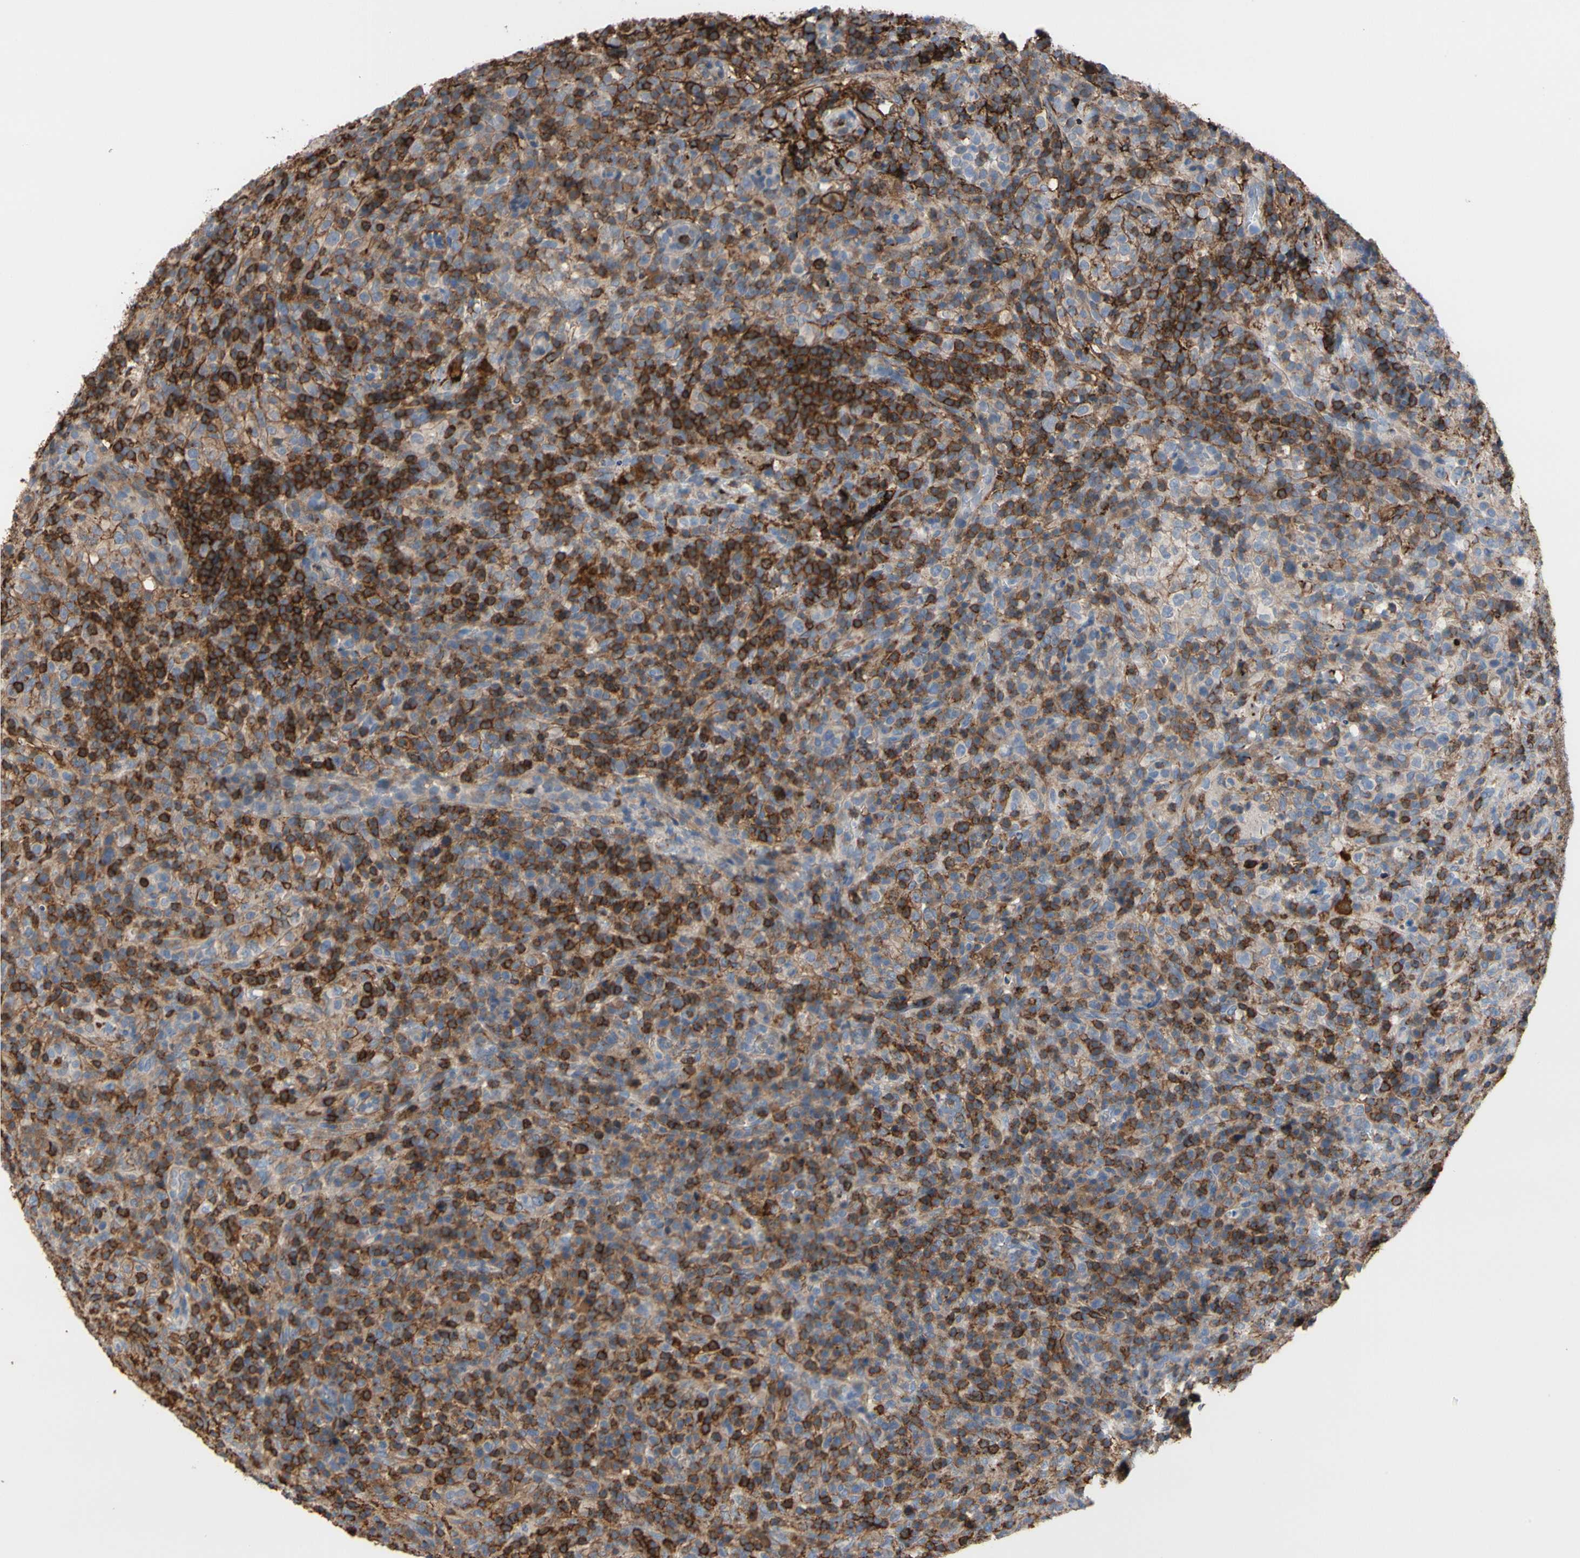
{"staining": {"intensity": "weak", "quantity": ">75%", "location": "cytoplasmic/membranous"}, "tissue": "lymphoma", "cell_type": "Tumor cells", "image_type": "cancer", "snomed": [{"axis": "morphology", "description": "Malignant lymphoma, non-Hodgkin's type, High grade"}, {"axis": "topography", "description": "Lymph node"}], "caption": "Tumor cells demonstrate low levels of weak cytoplasmic/membranous positivity in about >75% of cells in lymphoma.", "gene": "ANXA6", "patient": {"sex": "female", "age": 76}}